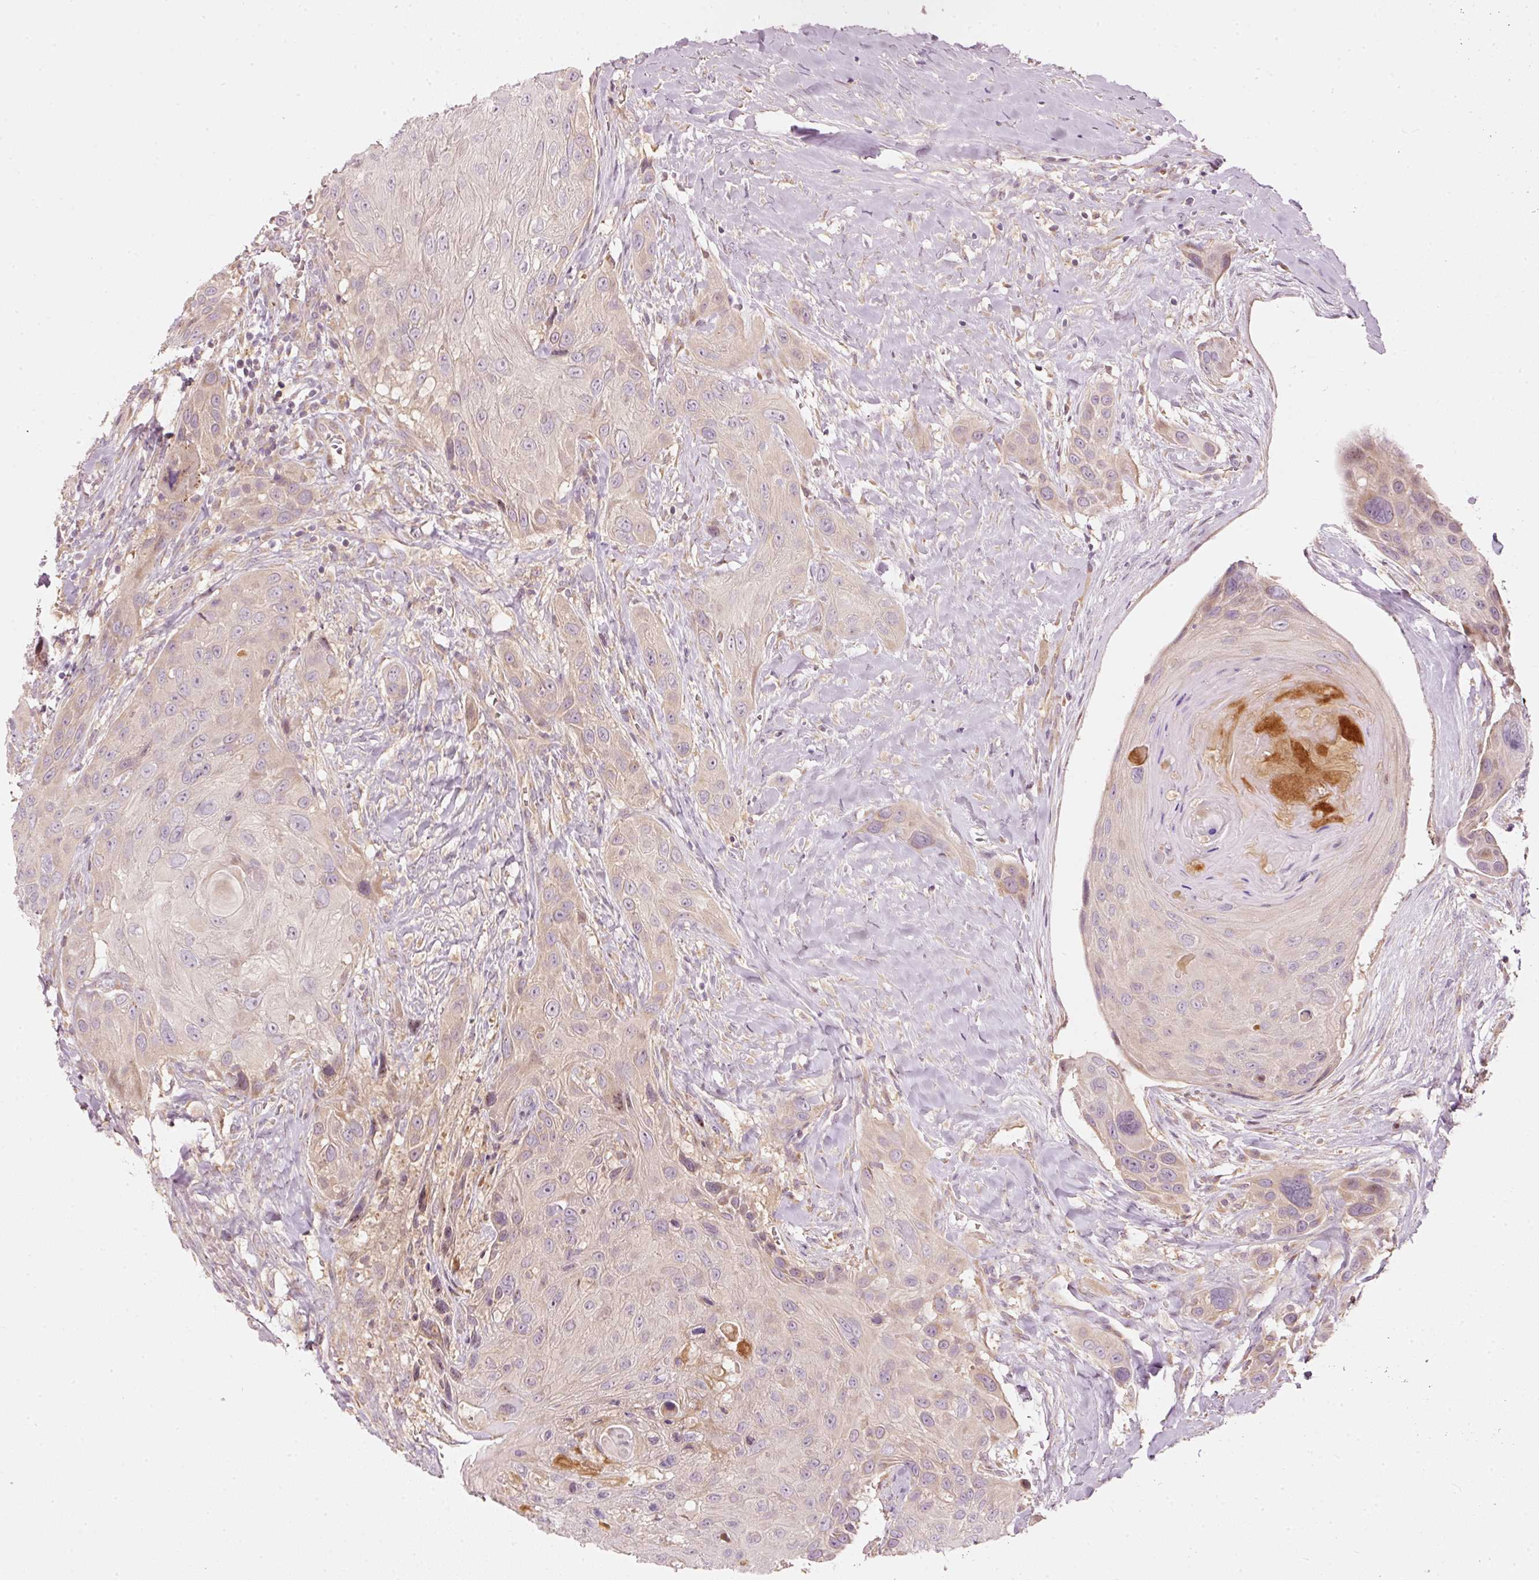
{"staining": {"intensity": "weak", "quantity": "25%-75%", "location": "cytoplasmic/membranous"}, "tissue": "head and neck cancer", "cell_type": "Tumor cells", "image_type": "cancer", "snomed": [{"axis": "morphology", "description": "Squamous cell carcinoma, NOS"}, {"axis": "topography", "description": "Head-Neck"}], "caption": "Tumor cells exhibit low levels of weak cytoplasmic/membranous expression in approximately 25%-75% of cells in squamous cell carcinoma (head and neck). The protein of interest is shown in brown color, while the nuclei are stained blue.", "gene": "MAP10", "patient": {"sex": "male", "age": 81}}